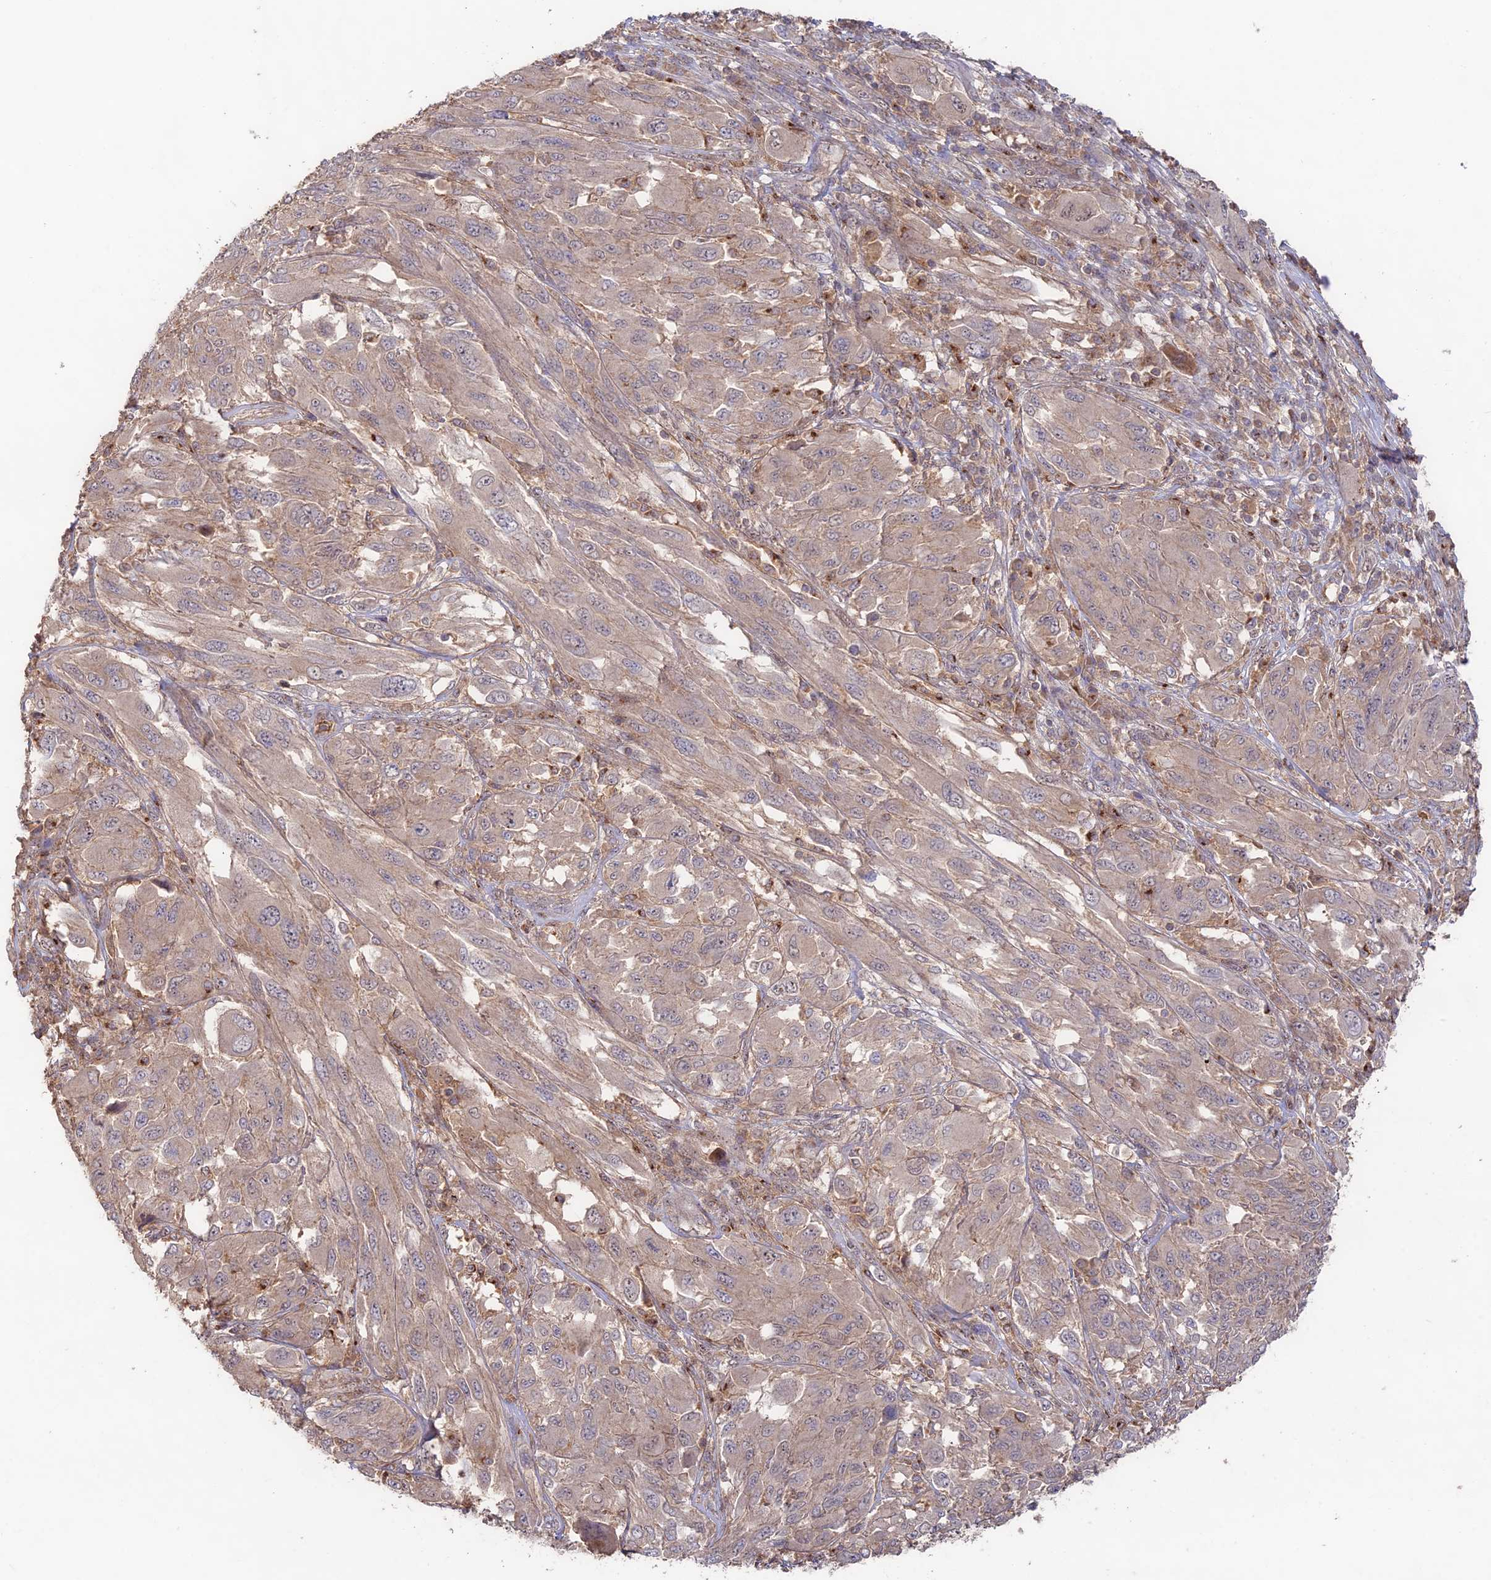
{"staining": {"intensity": "weak", "quantity": ">75%", "location": "cytoplasmic/membranous"}, "tissue": "melanoma", "cell_type": "Tumor cells", "image_type": "cancer", "snomed": [{"axis": "morphology", "description": "Malignant melanoma, NOS"}, {"axis": "topography", "description": "Skin"}], "caption": "A high-resolution photomicrograph shows IHC staining of malignant melanoma, which displays weak cytoplasmic/membranous positivity in about >75% of tumor cells.", "gene": "CLCF1", "patient": {"sex": "female", "age": 91}}